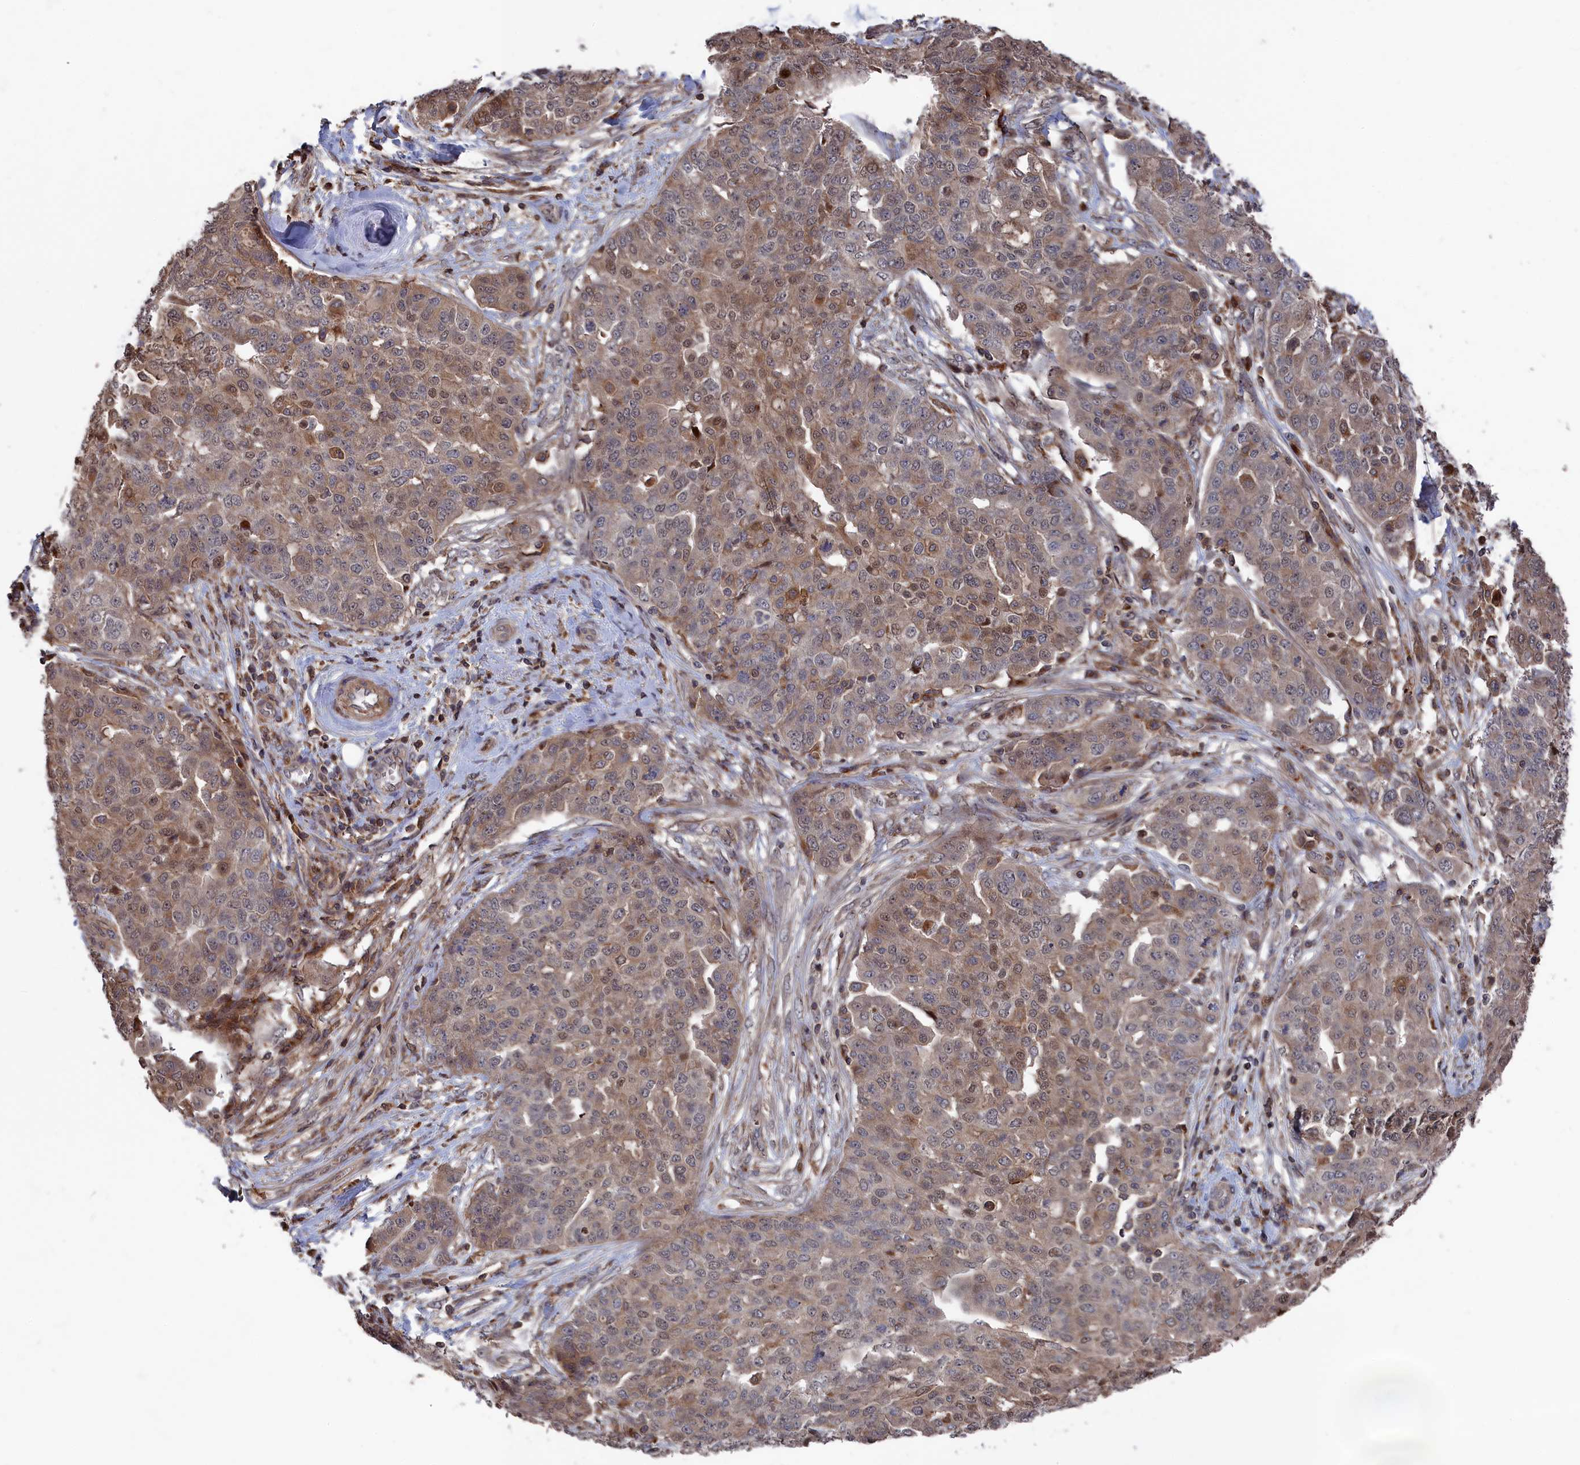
{"staining": {"intensity": "moderate", "quantity": "25%-75%", "location": "cytoplasmic/membranous,nuclear"}, "tissue": "ovarian cancer", "cell_type": "Tumor cells", "image_type": "cancer", "snomed": [{"axis": "morphology", "description": "Cystadenocarcinoma, serous, NOS"}, {"axis": "topography", "description": "Soft tissue"}, {"axis": "topography", "description": "Ovary"}], "caption": "Immunohistochemical staining of ovarian cancer reveals medium levels of moderate cytoplasmic/membranous and nuclear protein expression in approximately 25%-75% of tumor cells.", "gene": "PLA2G15", "patient": {"sex": "female", "age": 57}}